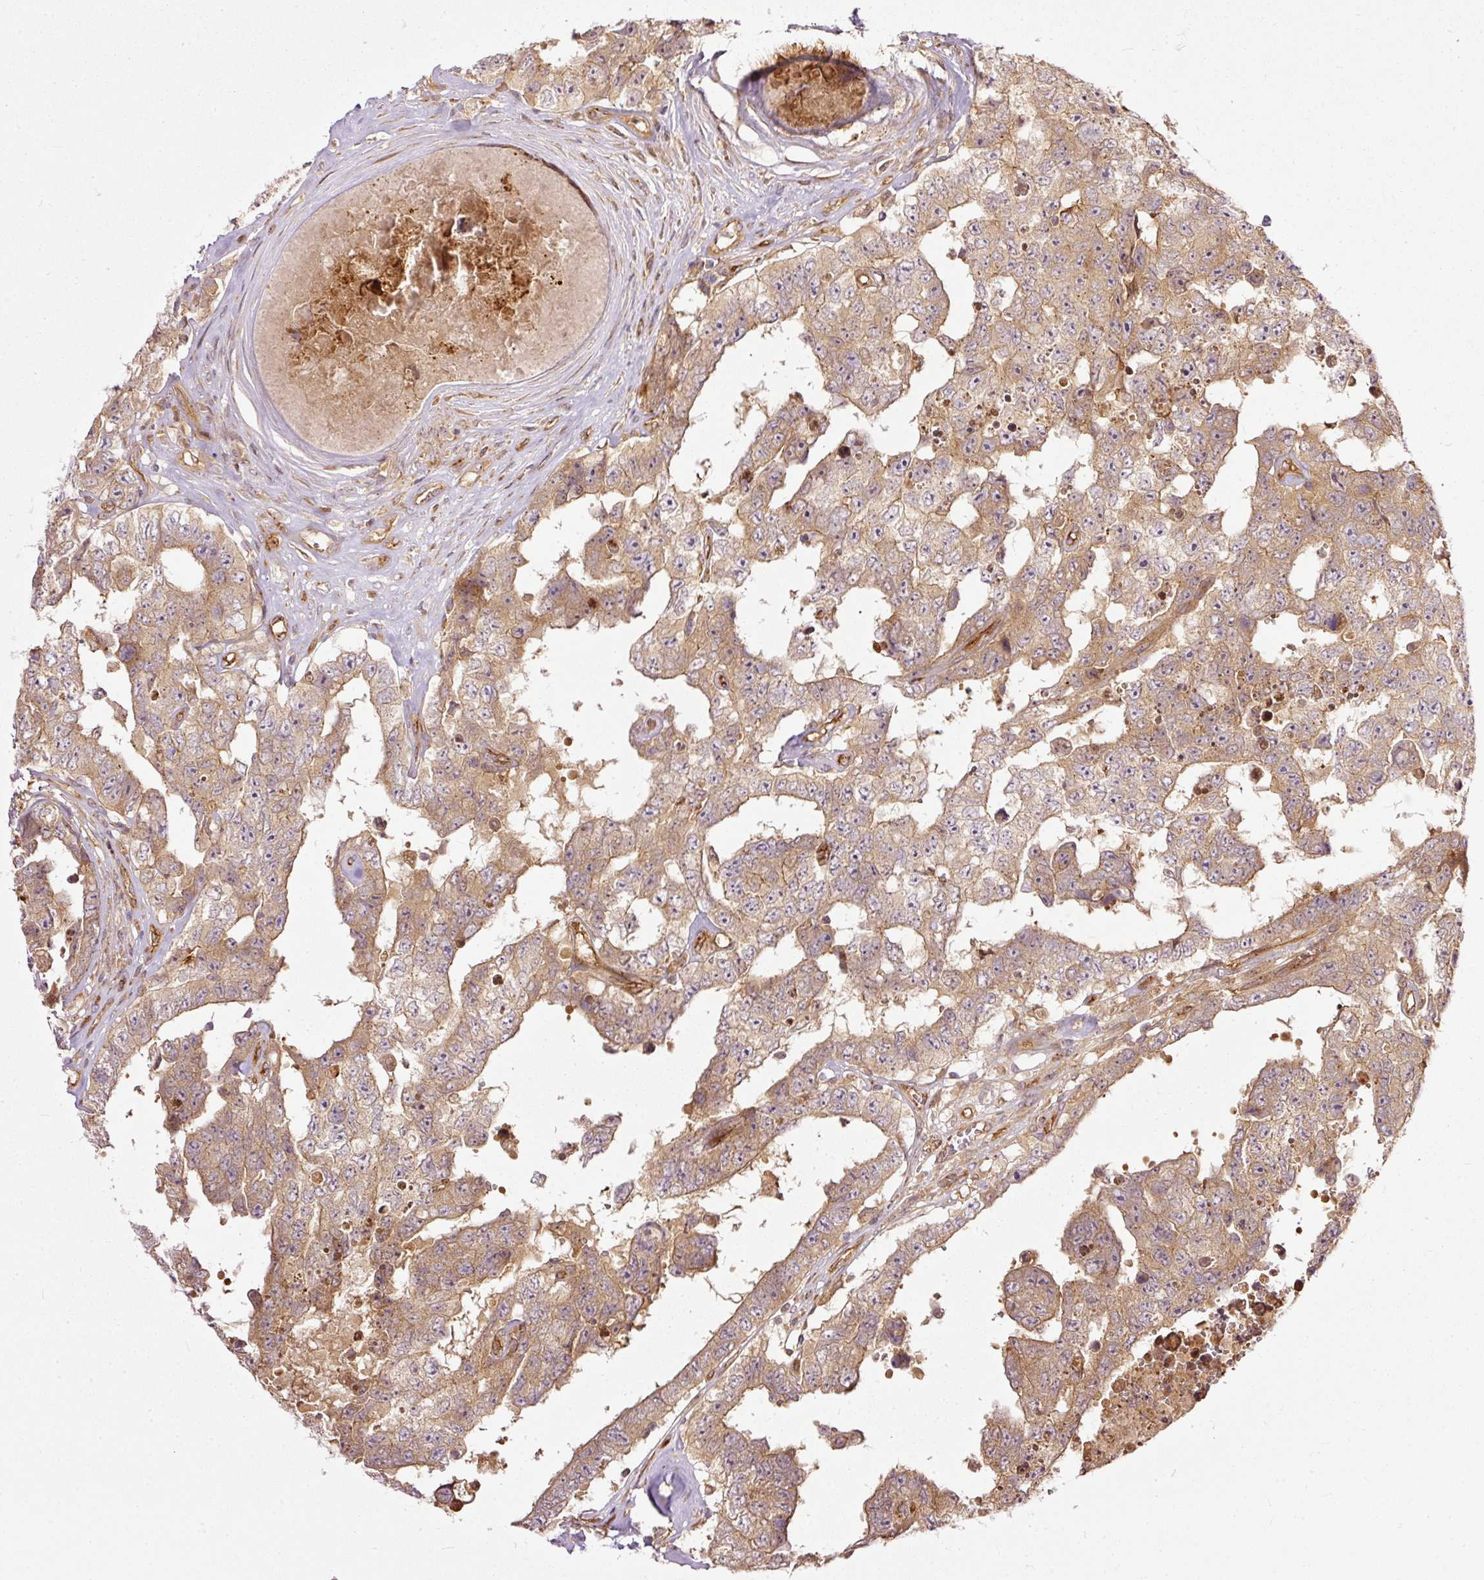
{"staining": {"intensity": "moderate", "quantity": ">75%", "location": "cytoplasmic/membranous"}, "tissue": "testis cancer", "cell_type": "Tumor cells", "image_type": "cancer", "snomed": [{"axis": "morphology", "description": "Normal tissue, NOS"}, {"axis": "morphology", "description": "Carcinoma, Embryonal, NOS"}, {"axis": "topography", "description": "Testis"}, {"axis": "topography", "description": "Epididymis"}], "caption": "A micrograph showing moderate cytoplasmic/membranous expression in approximately >75% of tumor cells in testis cancer (embryonal carcinoma), as visualized by brown immunohistochemical staining.", "gene": "MIF4GD", "patient": {"sex": "male", "age": 25}}